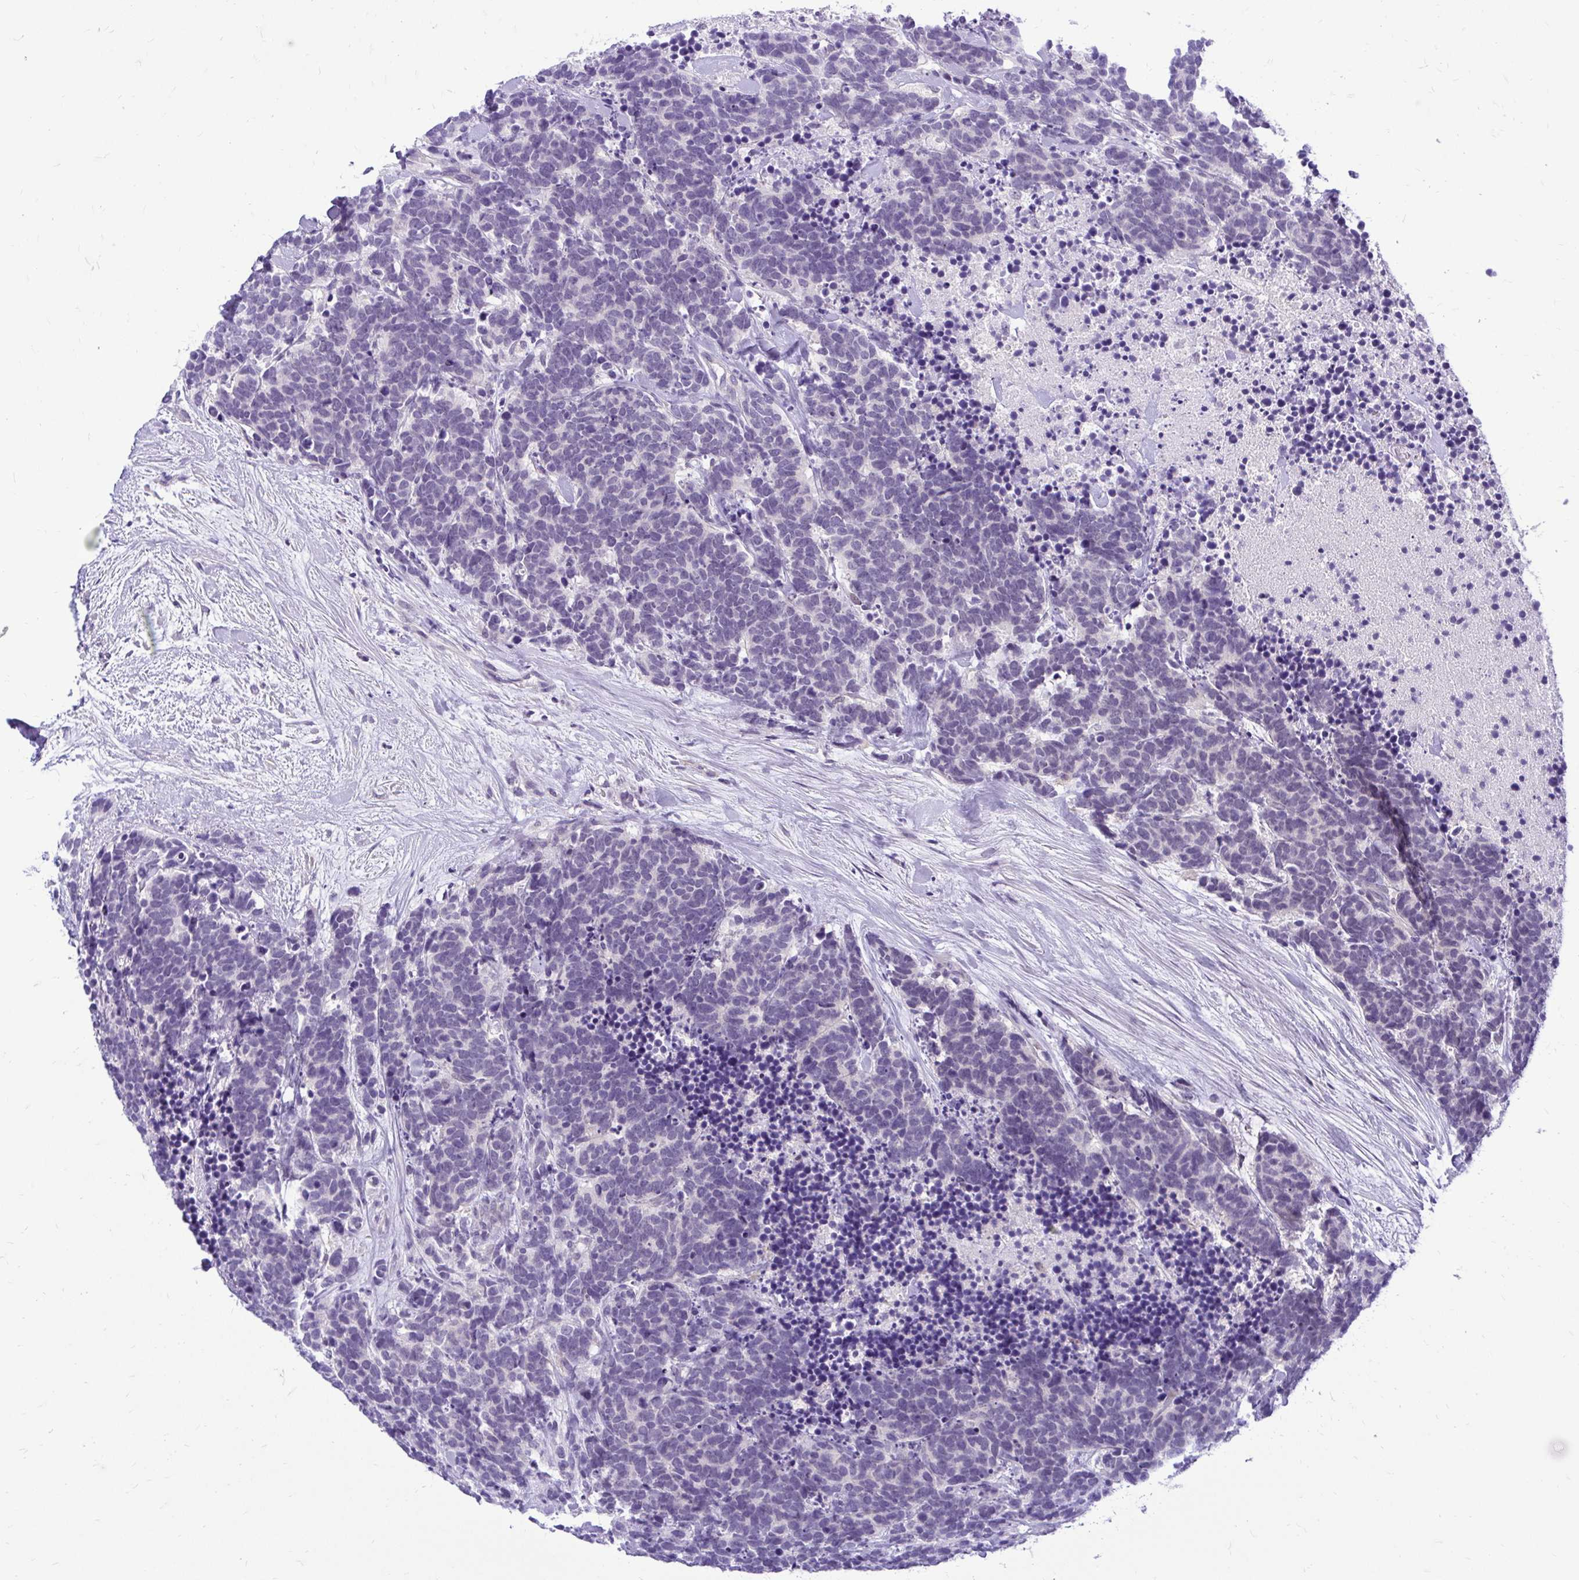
{"staining": {"intensity": "negative", "quantity": "none", "location": "none"}, "tissue": "carcinoid", "cell_type": "Tumor cells", "image_type": "cancer", "snomed": [{"axis": "morphology", "description": "Carcinoma, NOS"}, {"axis": "morphology", "description": "Carcinoid, malignant, NOS"}, {"axis": "topography", "description": "Prostate"}], "caption": "Immunohistochemistry (IHC) histopathology image of neoplastic tissue: human carcinoid stained with DAB (3,3'-diaminobenzidine) exhibits no significant protein expression in tumor cells.", "gene": "ZSWIM9", "patient": {"sex": "male", "age": 57}}